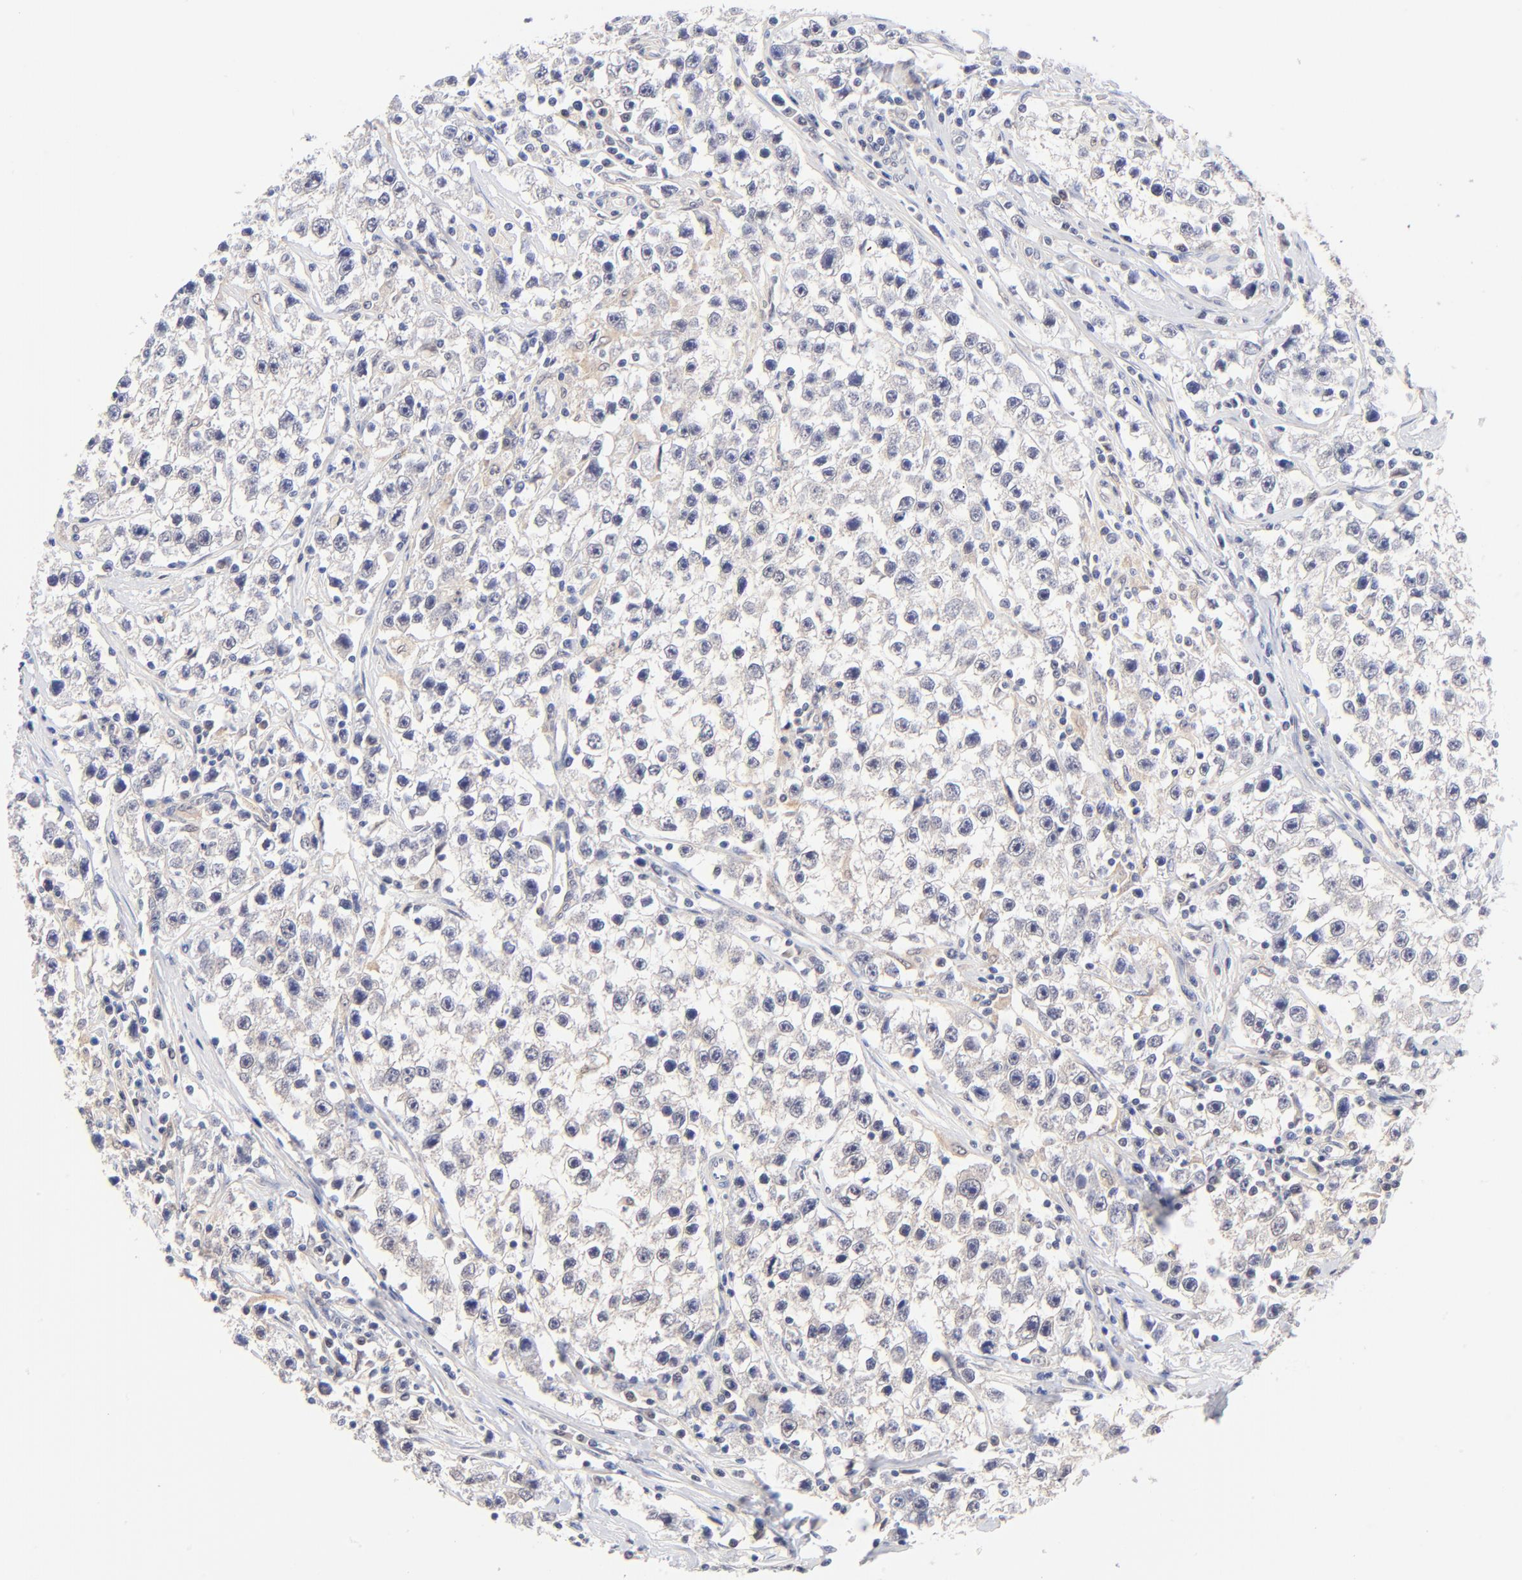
{"staining": {"intensity": "negative", "quantity": "none", "location": "none"}, "tissue": "testis cancer", "cell_type": "Tumor cells", "image_type": "cancer", "snomed": [{"axis": "morphology", "description": "Seminoma, NOS"}, {"axis": "topography", "description": "Testis"}], "caption": "Immunohistochemical staining of human testis cancer (seminoma) displays no significant expression in tumor cells.", "gene": "TXNL1", "patient": {"sex": "male", "age": 35}}